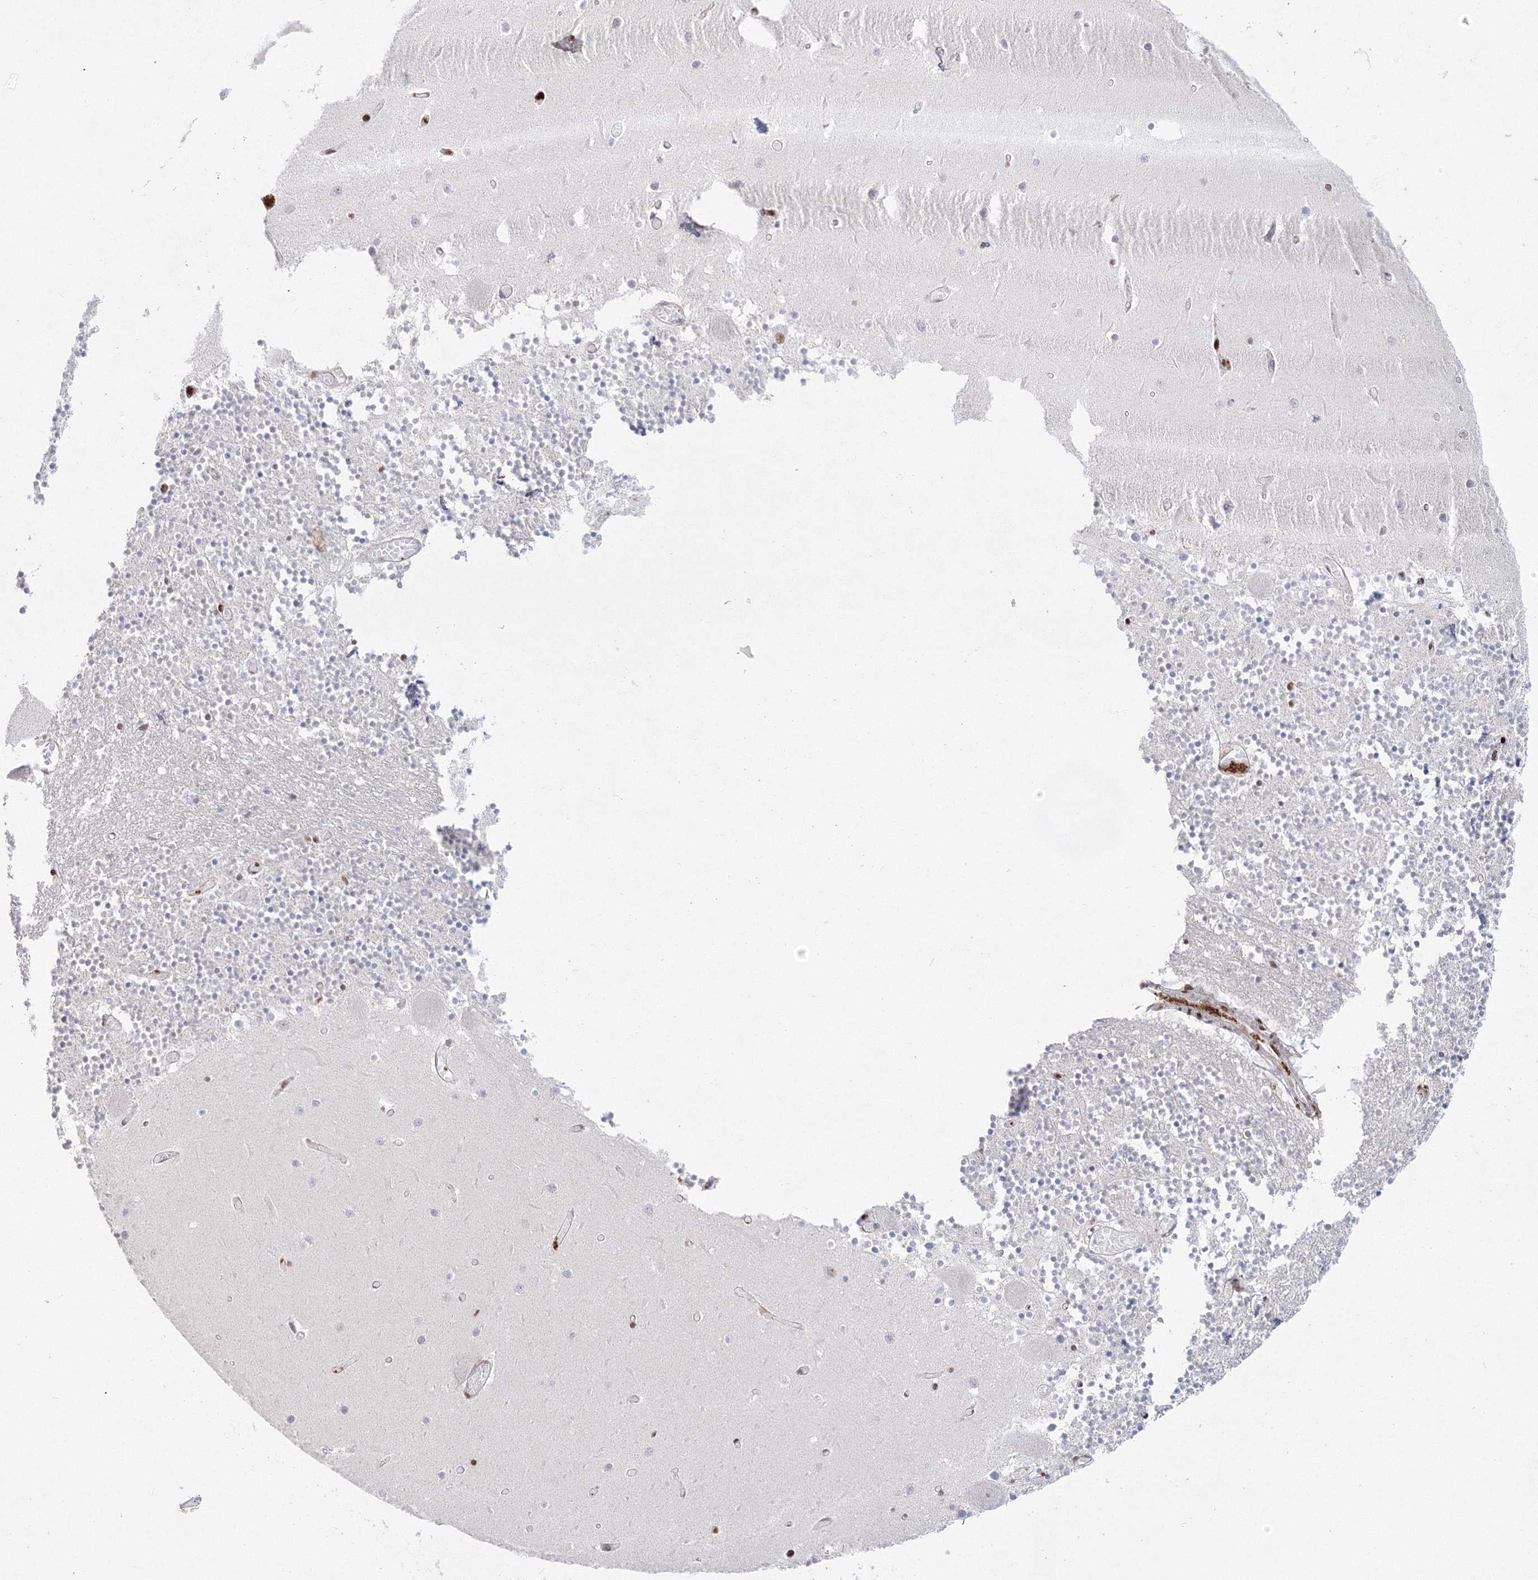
{"staining": {"intensity": "moderate", "quantity": "25%-75%", "location": "nuclear"}, "tissue": "cerebellum", "cell_type": "Cells in granular layer", "image_type": "normal", "snomed": [{"axis": "morphology", "description": "Normal tissue, NOS"}, {"axis": "topography", "description": "Cerebellum"}], "caption": "Immunohistochemical staining of unremarkable human cerebellum reveals medium levels of moderate nuclear expression in approximately 25%-75% of cells in granular layer.", "gene": "LIG1", "patient": {"sex": "female", "age": 28}}